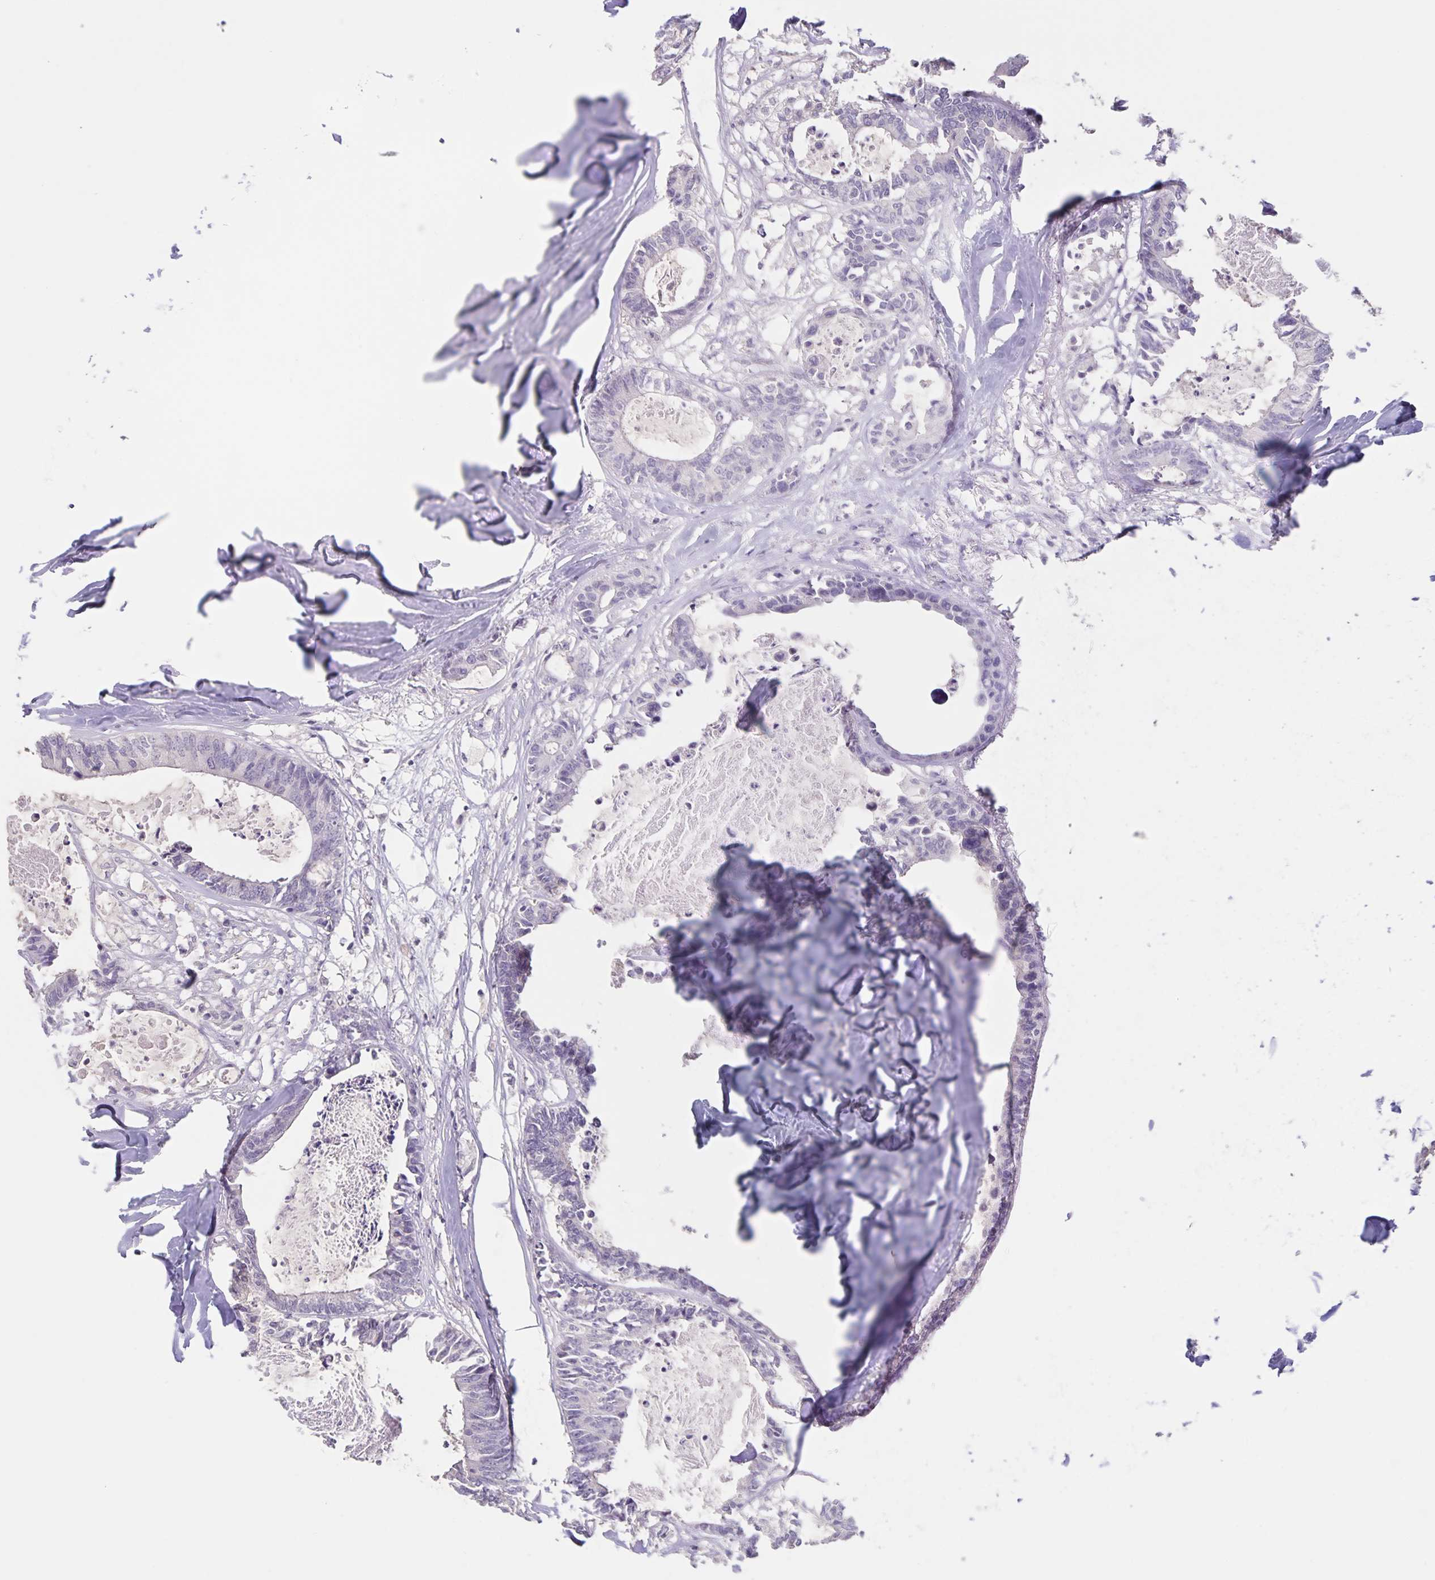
{"staining": {"intensity": "negative", "quantity": "none", "location": "none"}, "tissue": "colorectal cancer", "cell_type": "Tumor cells", "image_type": "cancer", "snomed": [{"axis": "morphology", "description": "Adenocarcinoma, NOS"}, {"axis": "topography", "description": "Colon"}, {"axis": "topography", "description": "Rectum"}], "caption": "An immunohistochemistry (IHC) photomicrograph of colorectal cancer is shown. There is no staining in tumor cells of colorectal cancer. (Stains: DAB immunohistochemistry (IHC) with hematoxylin counter stain, Microscopy: brightfield microscopy at high magnification).", "gene": "INSL5", "patient": {"sex": "male", "age": 57}}